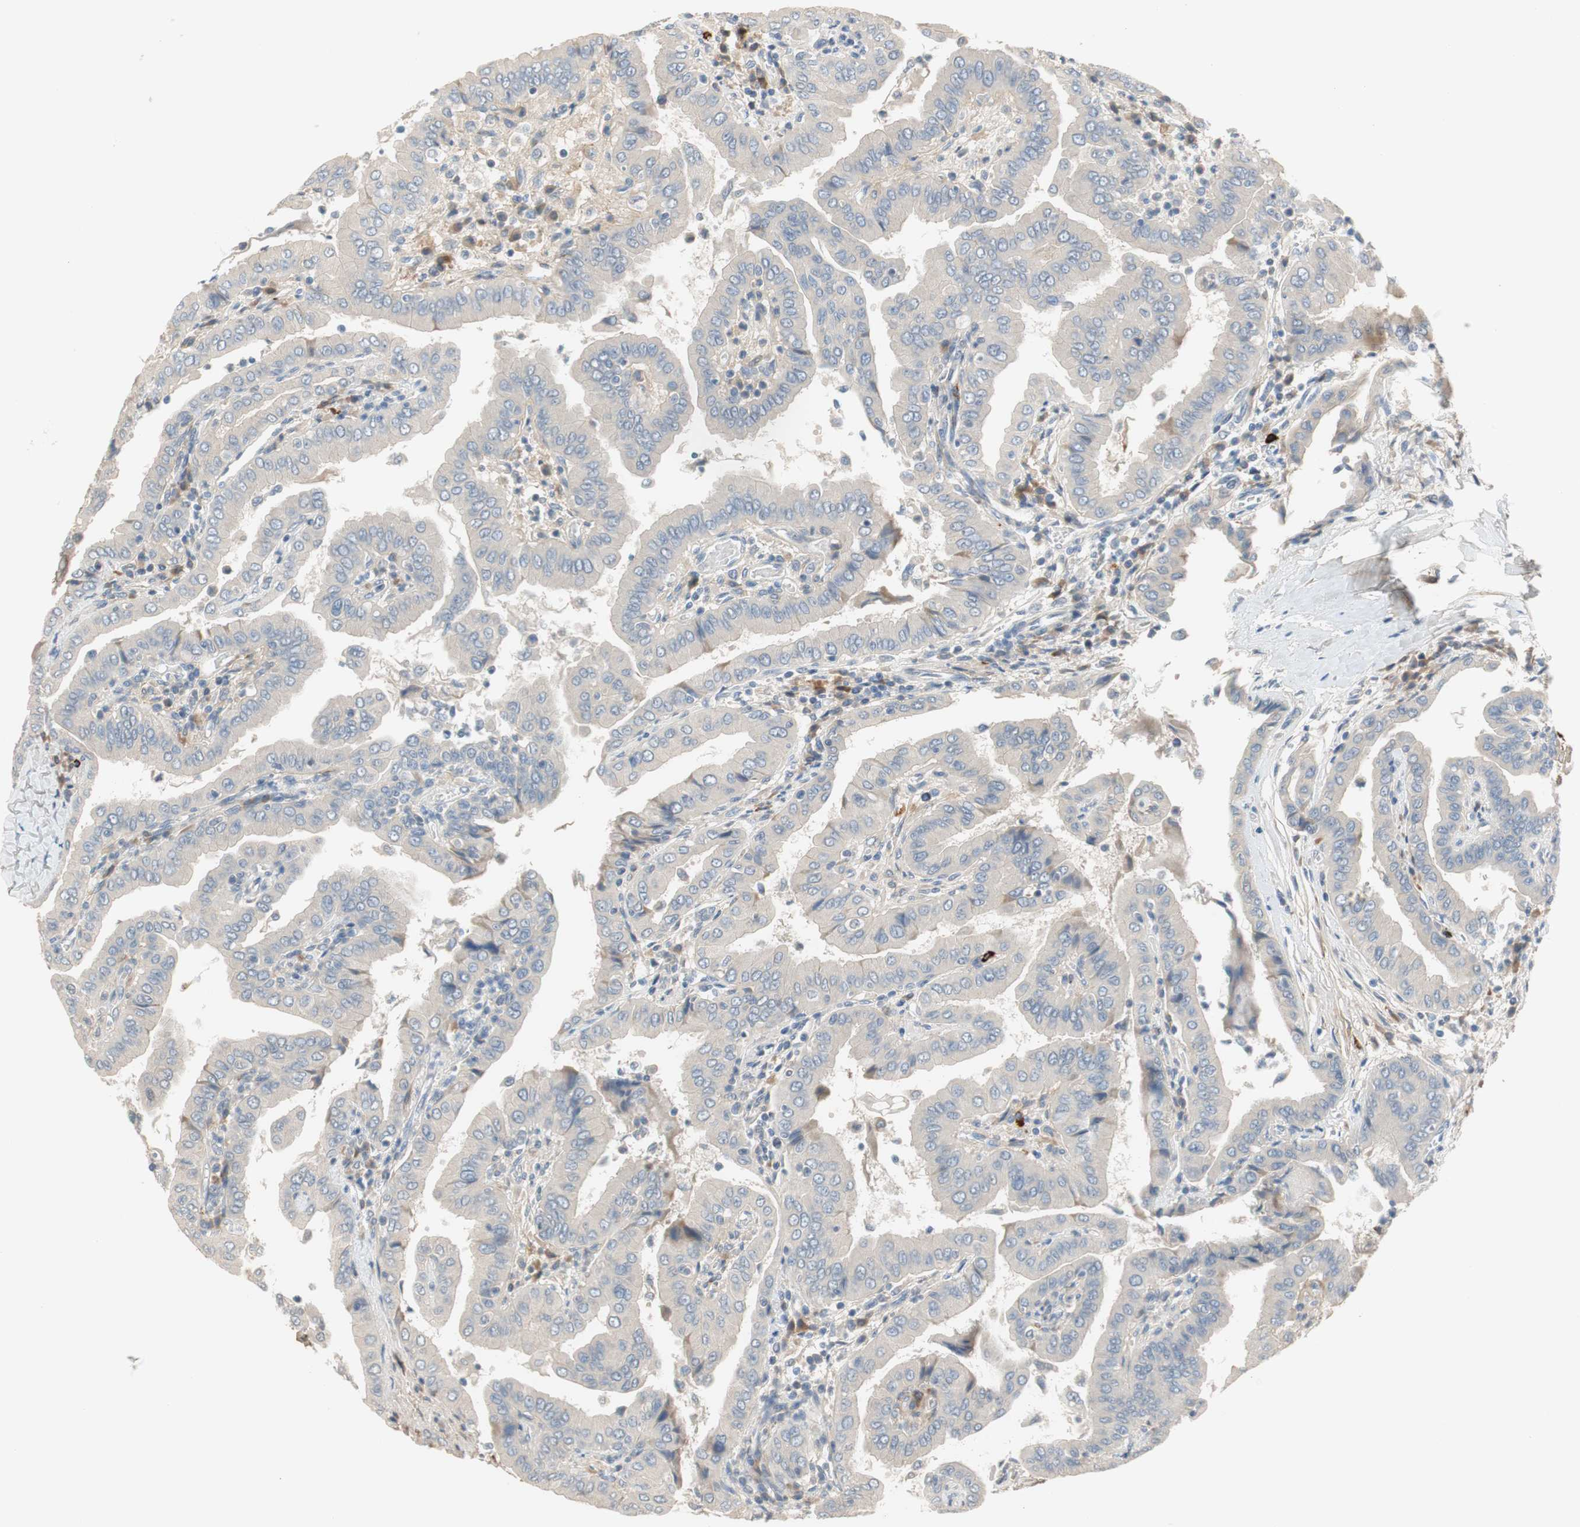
{"staining": {"intensity": "weak", "quantity": "25%-75%", "location": "cytoplasmic/membranous"}, "tissue": "thyroid cancer", "cell_type": "Tumor cells", "image_type": "cancer", "snomed": [{"axis": "morphology", "description": "Papillary adenocarcinoma, NOS"}, {"axis": "topography", "description": "Thyroid gland"}], "caption": "Immunohistochemistry (IHC) (DAB) staining of papillary adenocarcinoma (thyroid) demonstrates weak cytoplasmic/membranous protein staining in approximately 25%-75% of tumor cells. The staining was performed using DAB to visualize the protein expression in brown, while the nuclei were stained in blue with hematoxylin (Magnification: 20x).", "gene": "COL12A1", "patient": {"sex": "male", "age": 33}}